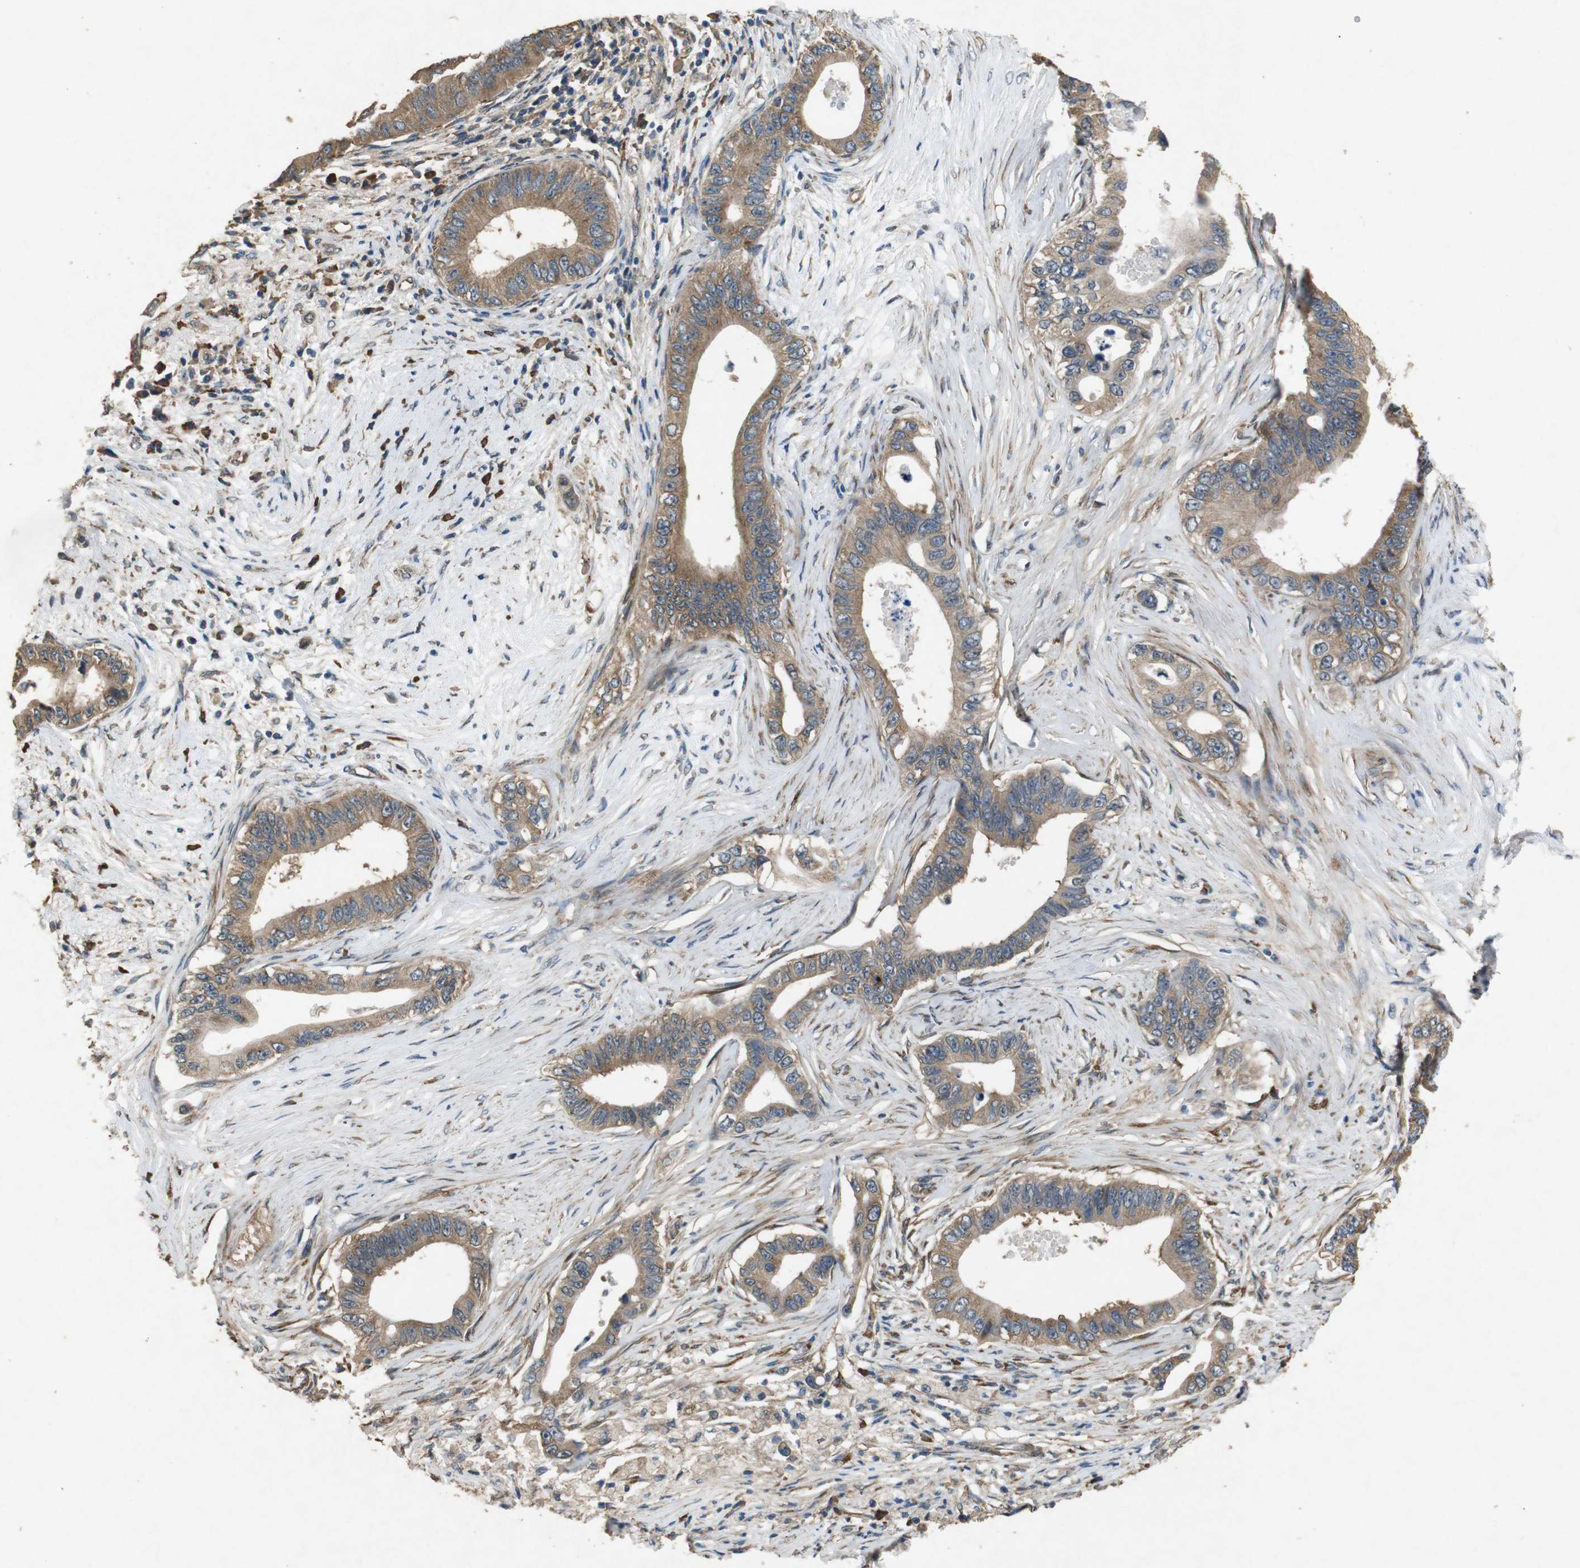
{"staining": {"intensity": "moderate", "quantity": ">75%", "location": "cytoplasmic/membranous"}, "tissue": "pancreatic cancer", "cell_type": "Tumor cells", "image_type": "cancer", "snomed": [{"axis": "morphology", "description": "Adenocarcinoma, NOS"}, {"axis": "topography", "description": "Pancreas"}], "caption": "IHC (DAB) staining of human pancreatic adenocarcinoma demonstrates moderate cytoplasmic/membranous protein staining in about >75% of tumor cells.", "gene": "BNIP3", "patient": {"sex": "male", "age": 77}}